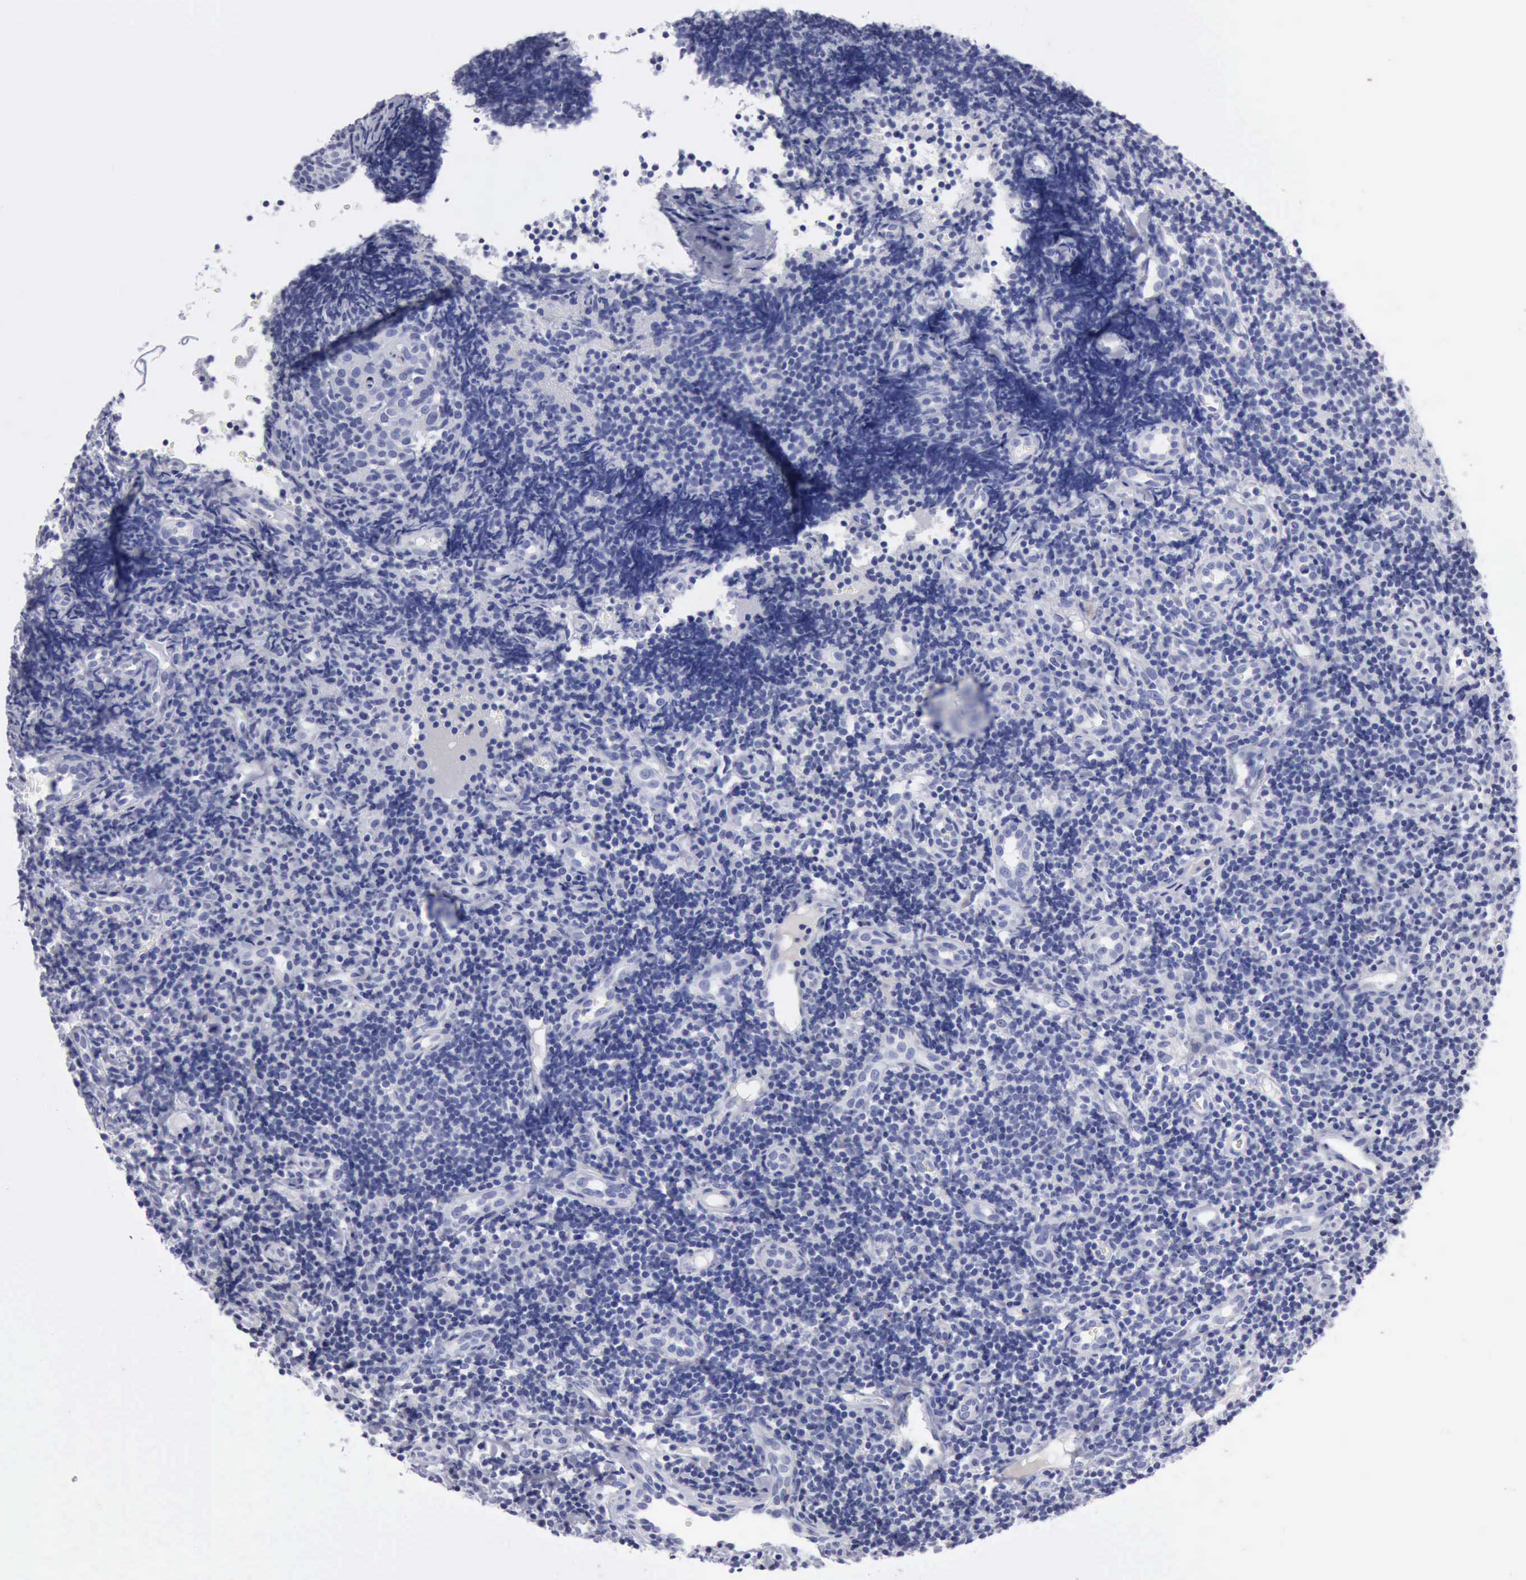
{"staining": {"intensity": "negative", "quantity": "none", "location": "none"}, "tissue": "tonsil", "cell_type": "Germinal center cells", "image_type": "normal", "snomed": [{"axis": "morphology", "description": "Normal tissue, NOS"}, {"axis": "topography", "description": "Tonsil"}], "caption": "The IHC image has no significant expression in germinal center cells of tonsil.", "gene": "CYP19A1", "patient": {"sex": "female", "age": 58}}